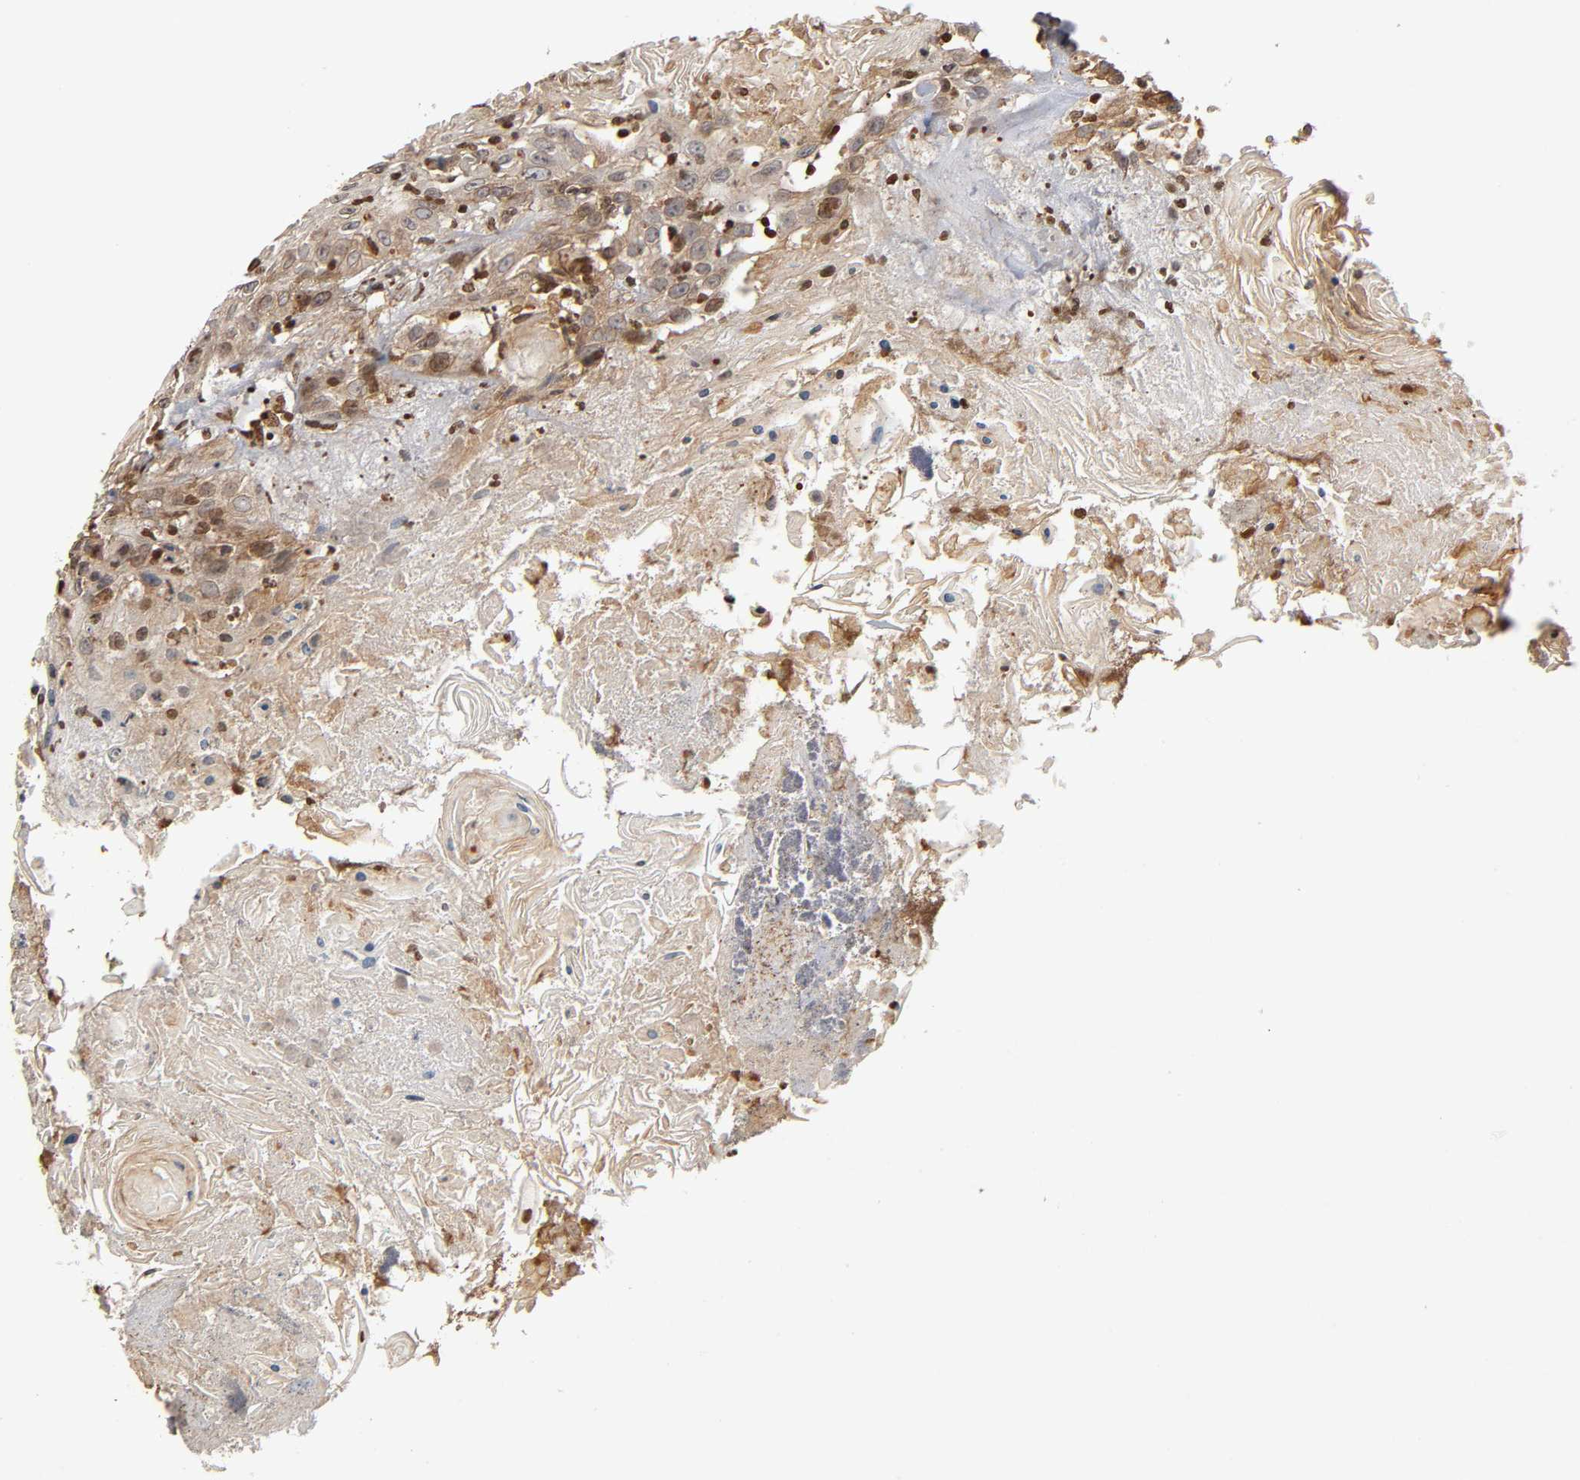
{"staining": {"intensity": "weak", "quantity": ">75%", "location": "cytoplasmic/membranous"}, "tissue": "head and neck cancer", "cell_type": "Tumor cells", "image_type": "cancer", "snomed": [{"axis": "morphology", "description": "Squamous cell carcinoma, NOS"}, {"axis": "topography", "description": "Head-Neck"}], "caption": "Immunohistochemistry (IHC) histopathology image of neoplastic tissue: head and neck cancer (squamous cell carcinoma) stained using IHC displays low levels of weak protein expression localized specifically in the cytoplasmic/membranous of tumor cells, appearing as a cytoplasmic/membranous brown color.", "gene": "ITGAV", "patient": {"sex": "female", "age": 84}}